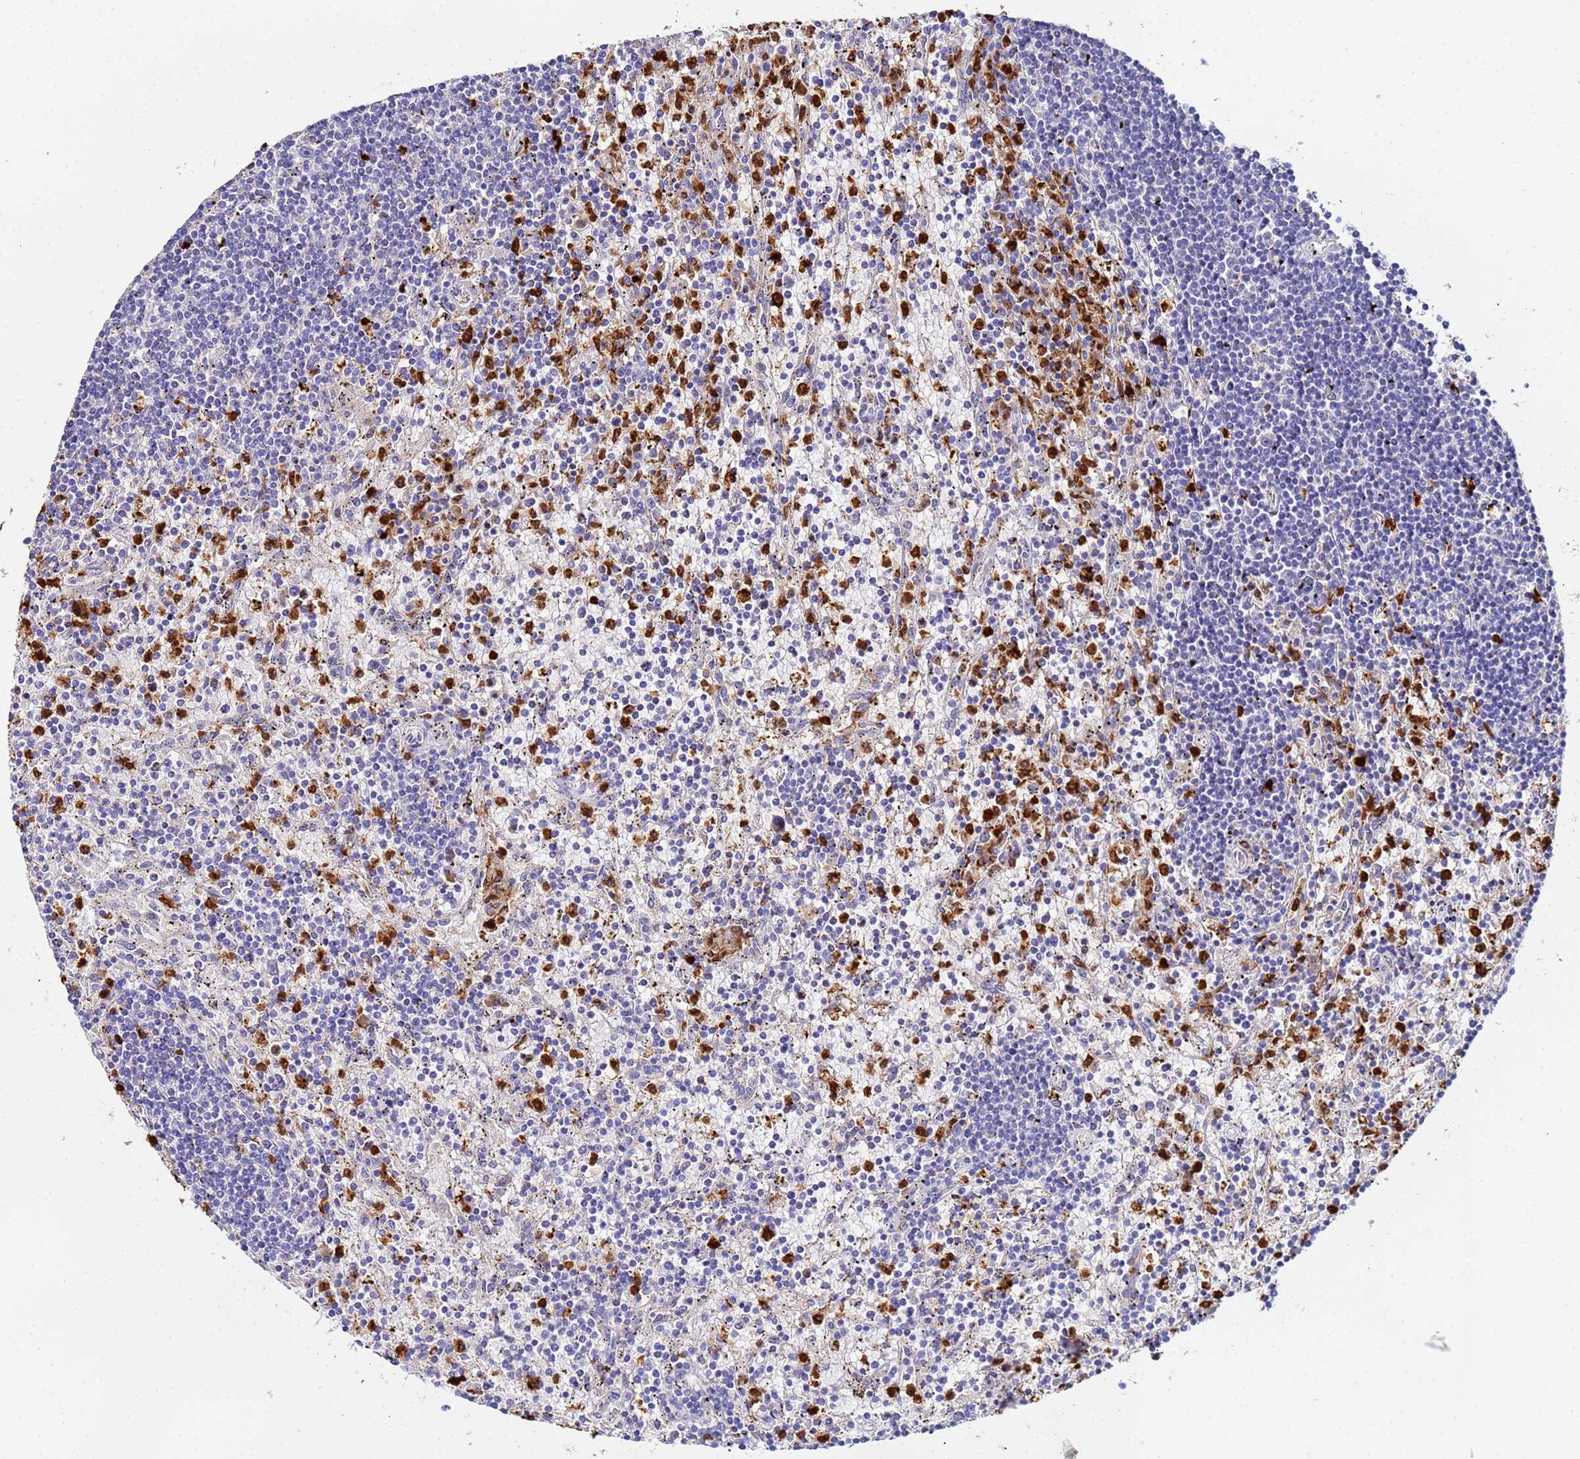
{"staining": {"intensity": "negative", "quantity": "none", "location": "none"}, "tissue": "lymphoma", "cell_type": "Tumor cells", "image_type": "cancer", "snomed": [{"axis": "morphology", "description": "Malignant lymphoma, non-Hodgkin's type, Low grade"}, {"axis": "topography", "description": "Spleen"}], "caption": "An immunohistochemistry histopathology image of lymphoma is shown. There is no staining in tumor cells of lymphoma.", "gene": "TUBAL3", "patient": {"sex": "male", "age": 76}}